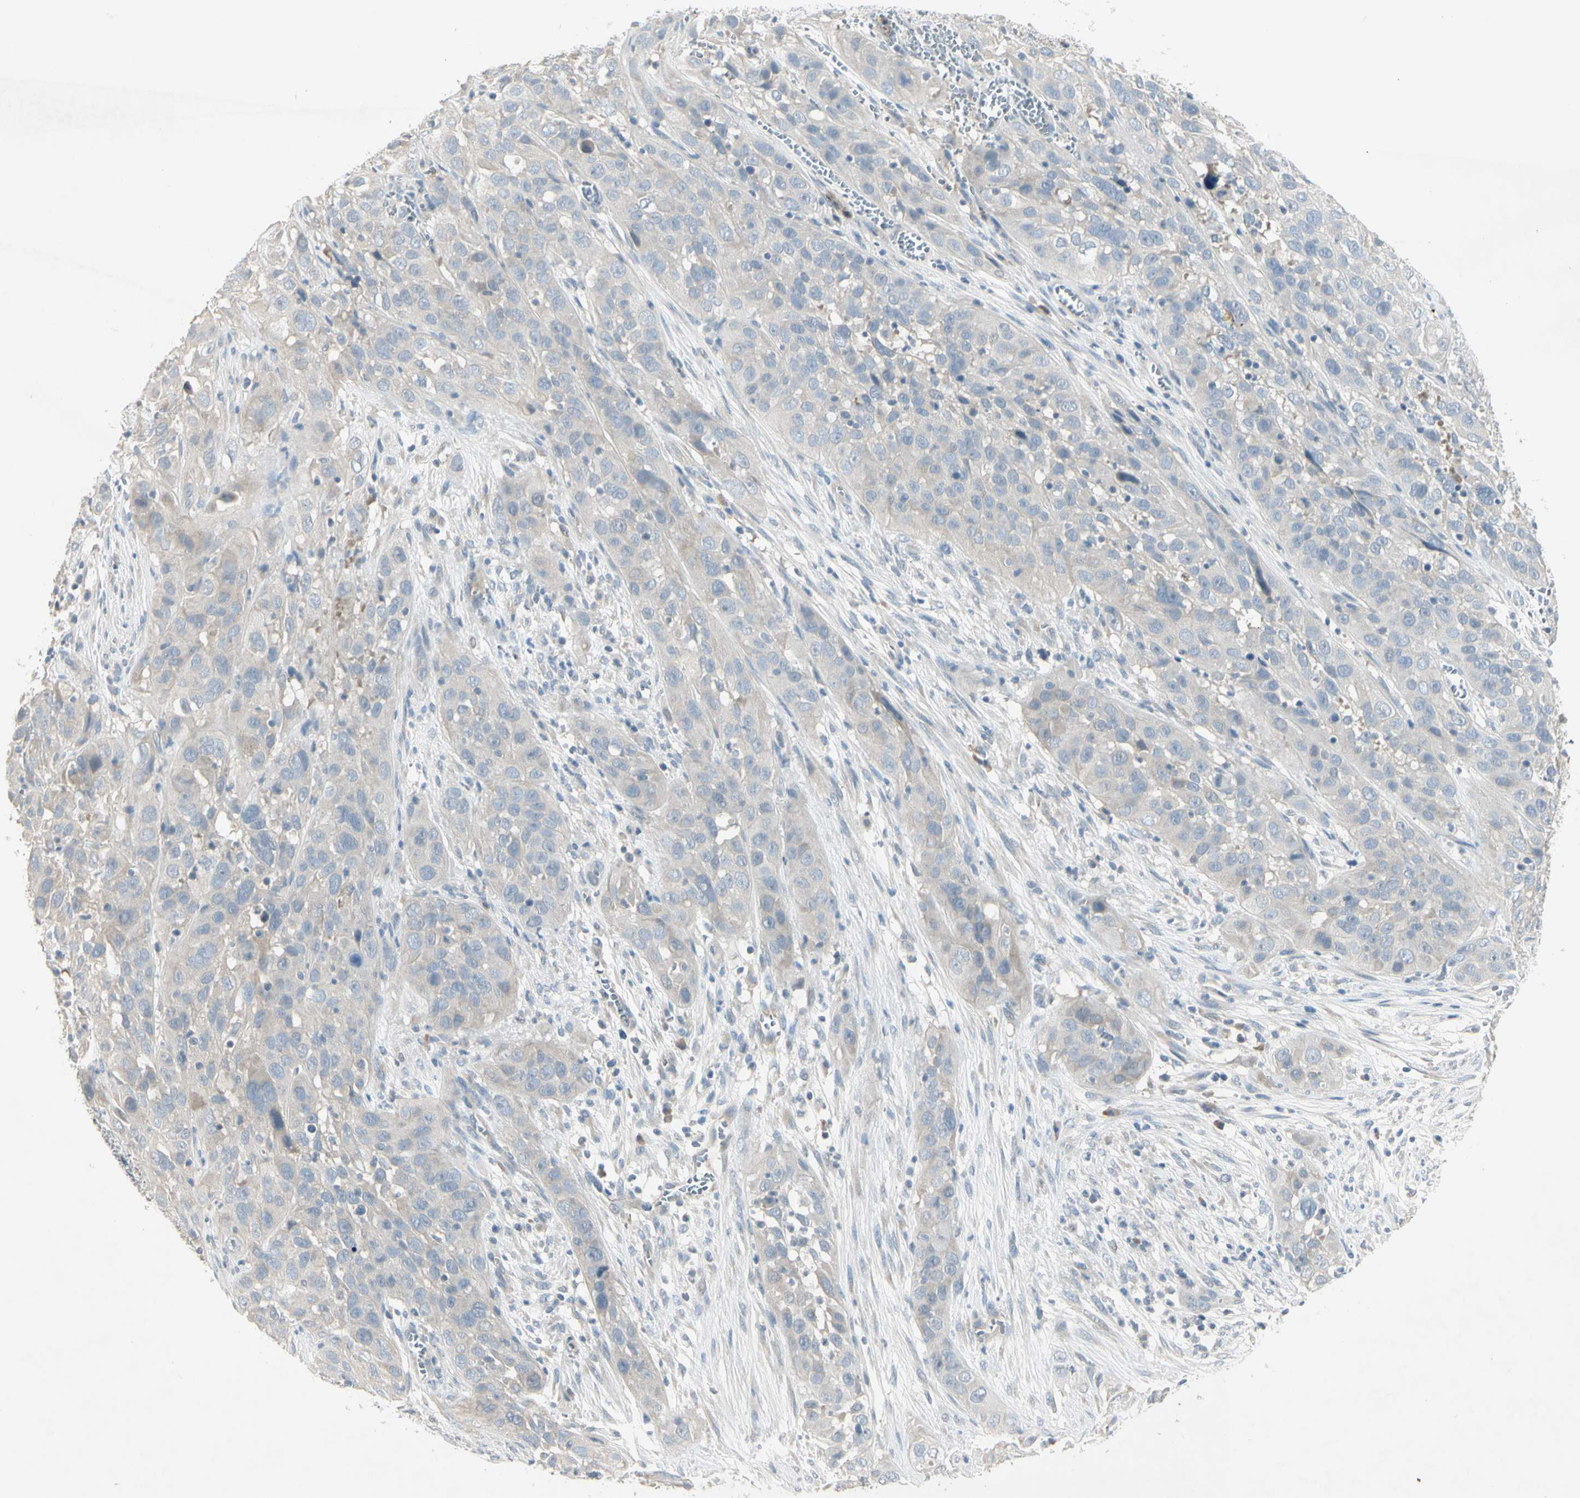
{"staining": {"intensity": "negative", "quantity": "none", "location": "none"}, "tissue": "cervical cancer", "cell_type": "Tumor cells", "image_type": "cancer", "snomed": [{"axis": "morphology", "description": "Squamous cell carcinoma, NOS"}, {"axis": "topography", "description": "Cervix"}], "caption": "Immunohistochemical staining of cervical squamous cell carcinoma shows no significant expression in tumor cells.", "gene": "PRSS21", "patient": {"sex": "female", "age": 32}}